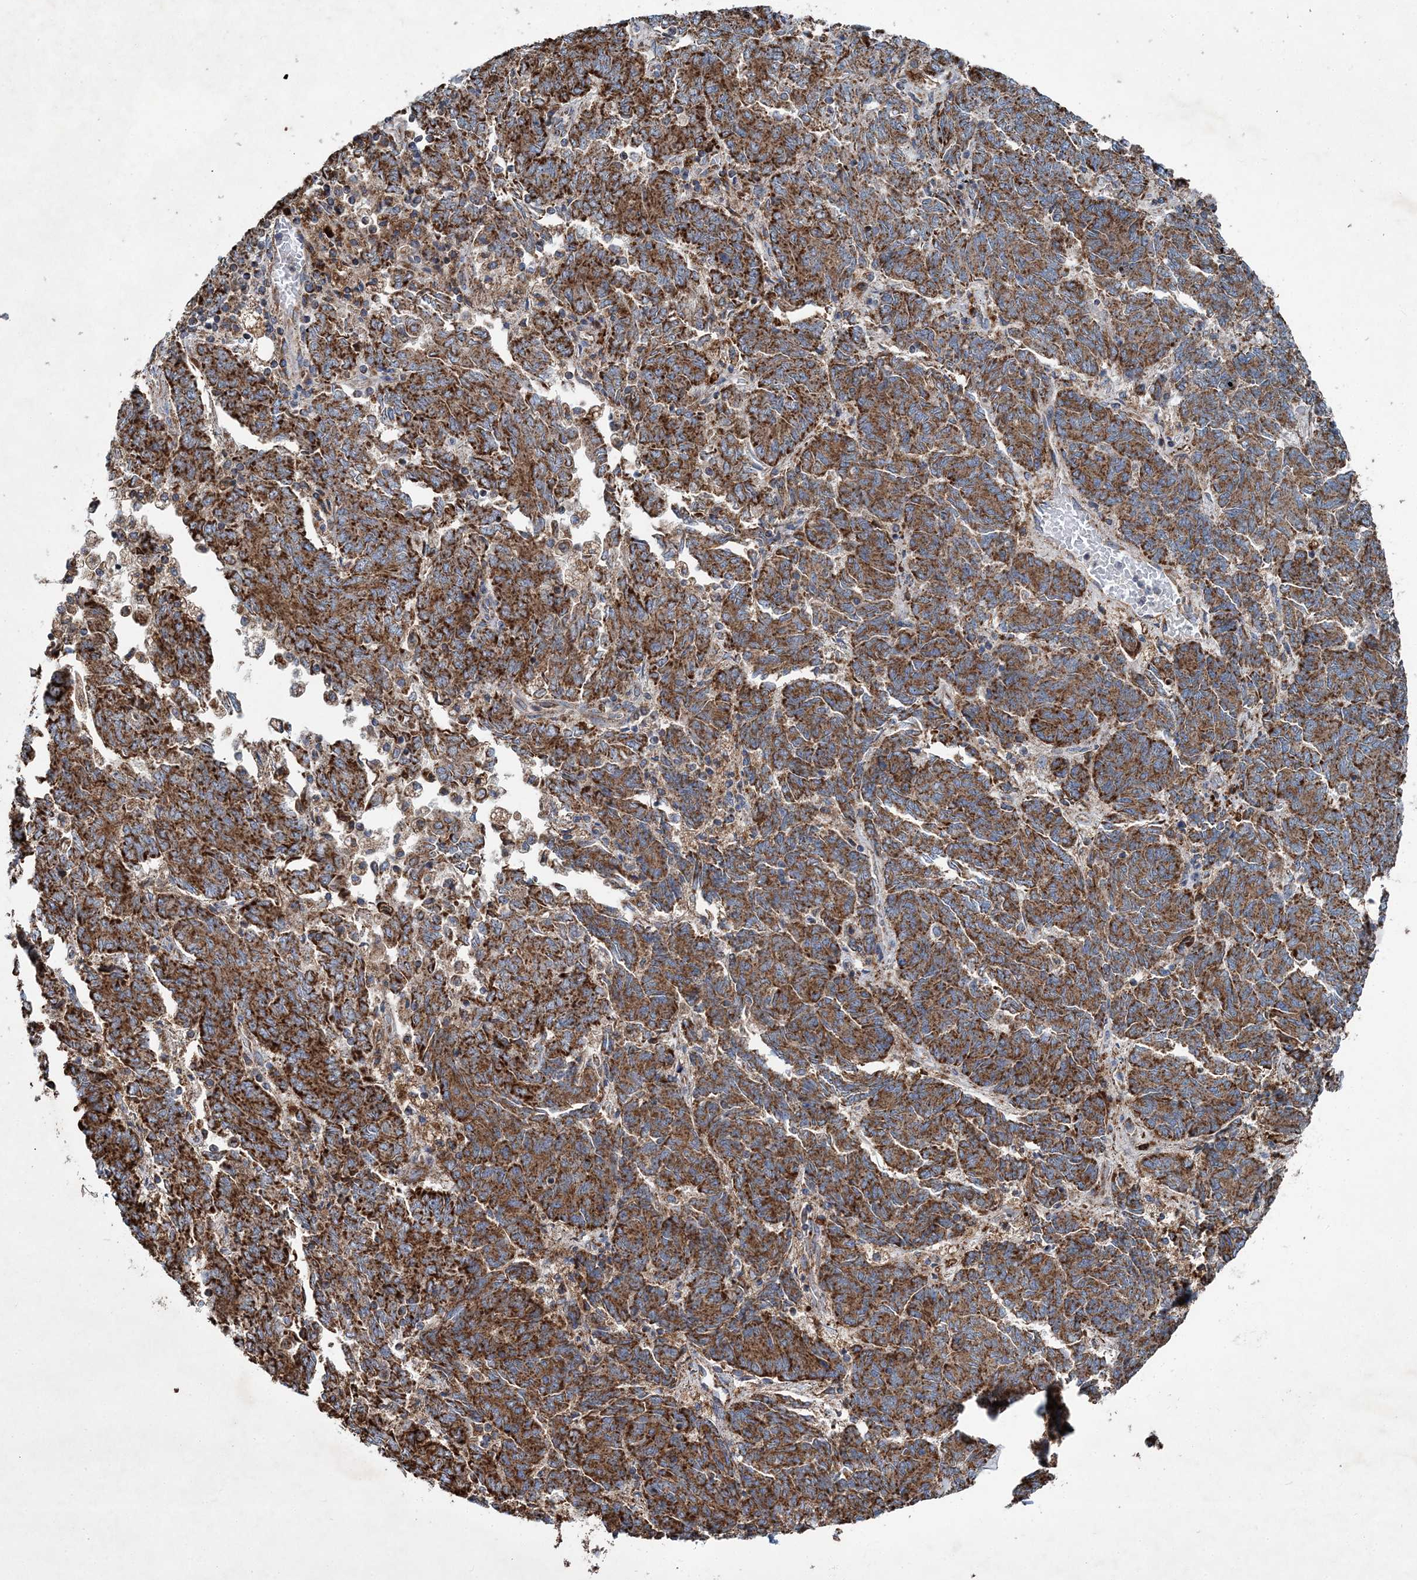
{"staining": {"intensity": "strong", "quantity": ">75%", "location": "cytoplasmic/membranous"}, "tissue": "endometrial cancer", "cell_type": "Tumor cells", "image_type": "cancer", "snomed": [{"axis": "morphology", "description": "Adenocarcinoma, NOS"}, {"axis": "topography", "description": "Endometrium"}], "caption": "Endometrial cancer was stained to show a protein in brown. There is high levels of strong cytoplasmic/membranous positivity in approximately >75% of tumor cells.", "gene": "SPAG16", "patient": {"sex": "female", "age": 80}}